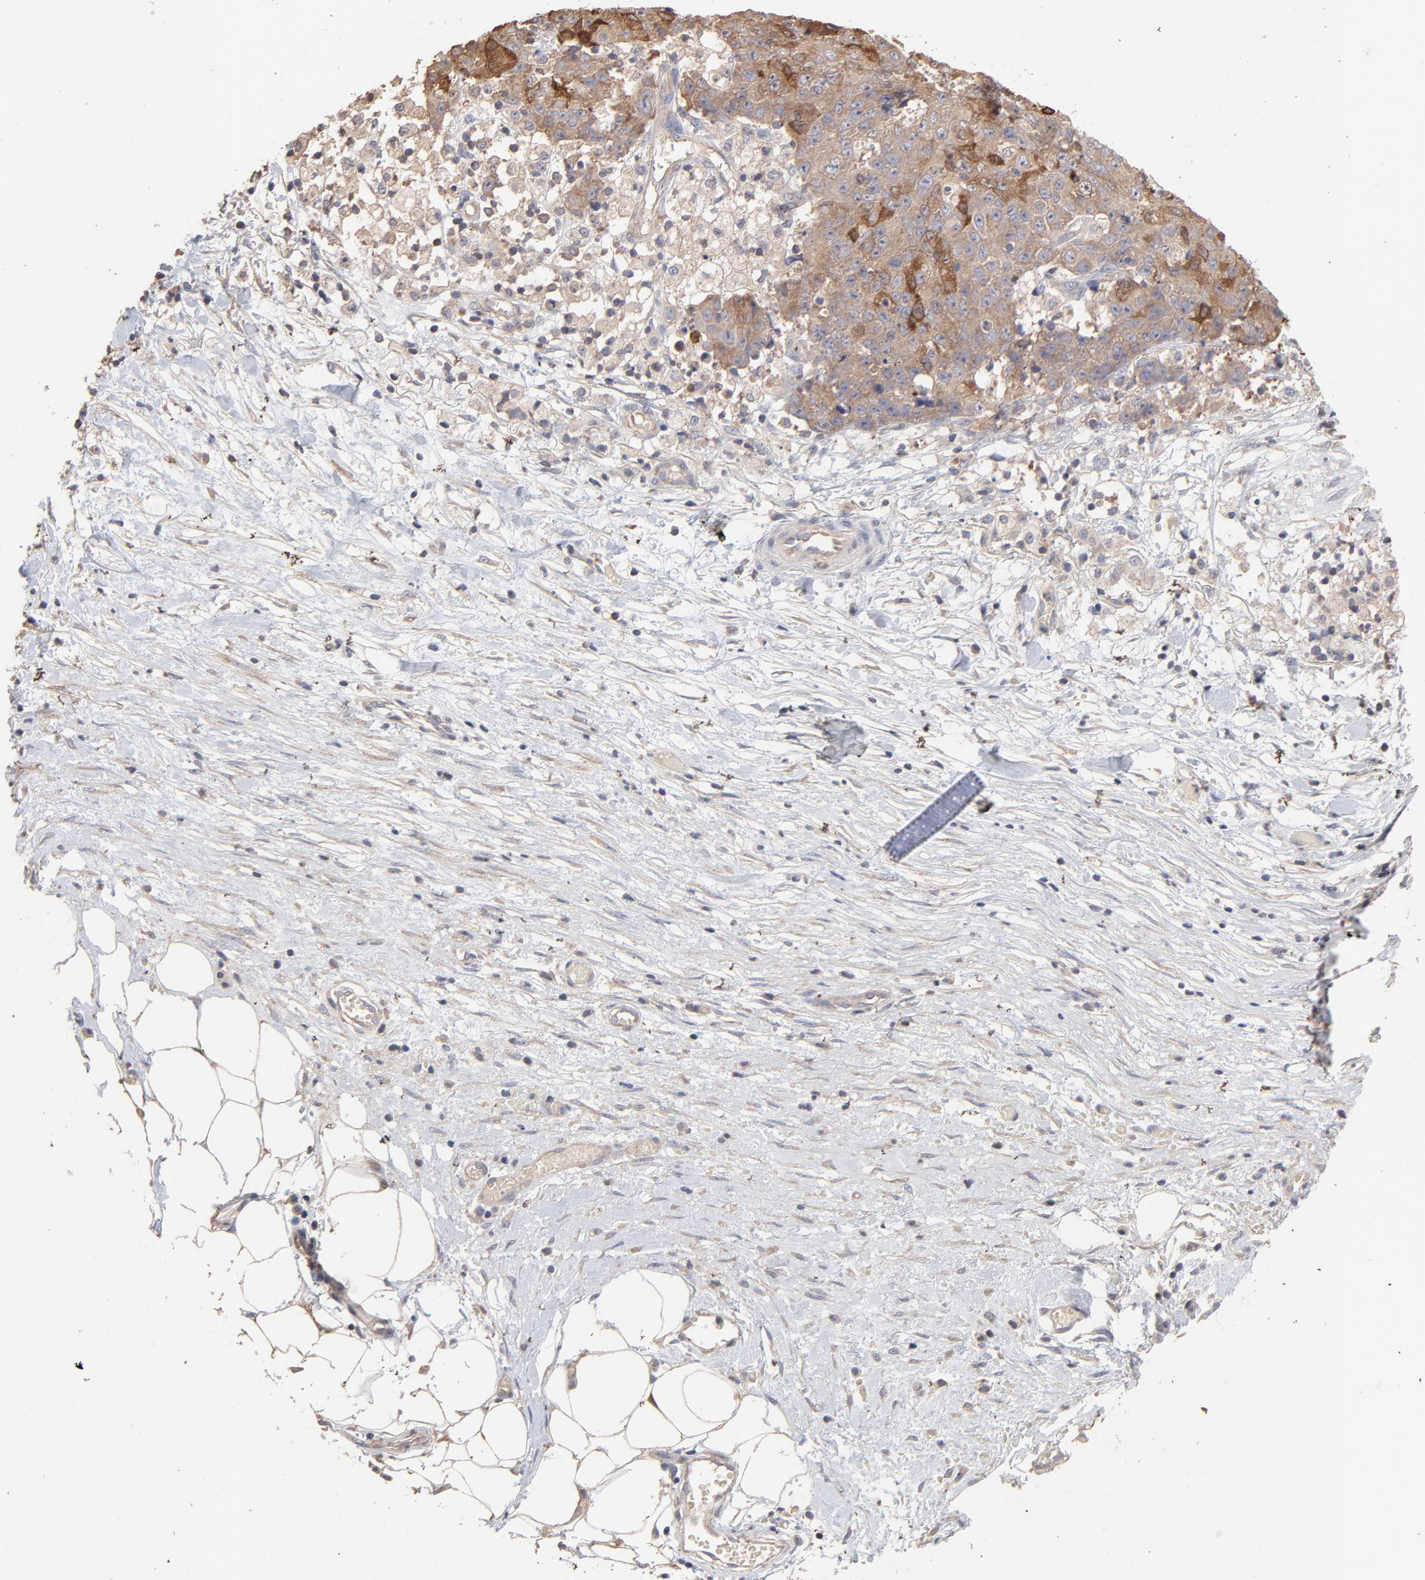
{"staining": {"intensity": "strong", "quantity": ">75%", "location": "cytoplasmic/membranous,nuclear"}, "tissue": "ovarian cancer", "cell_type": "Tumor cells", "image_type": "cancer", "snomed": [{"axis": "morphology", "description": "Carcinoma, endometroid"}, {"axis": "topography", "description": "Ovary"}], "caption": "An image of human ovarian cancer (endometroid carcinoma) stained for a protein shows strong cytoplasmic/membranous and nuclear brown staining in tumor cells.", "gene": "TANGO2", "patient": {"sex": "female", "age": 42}}